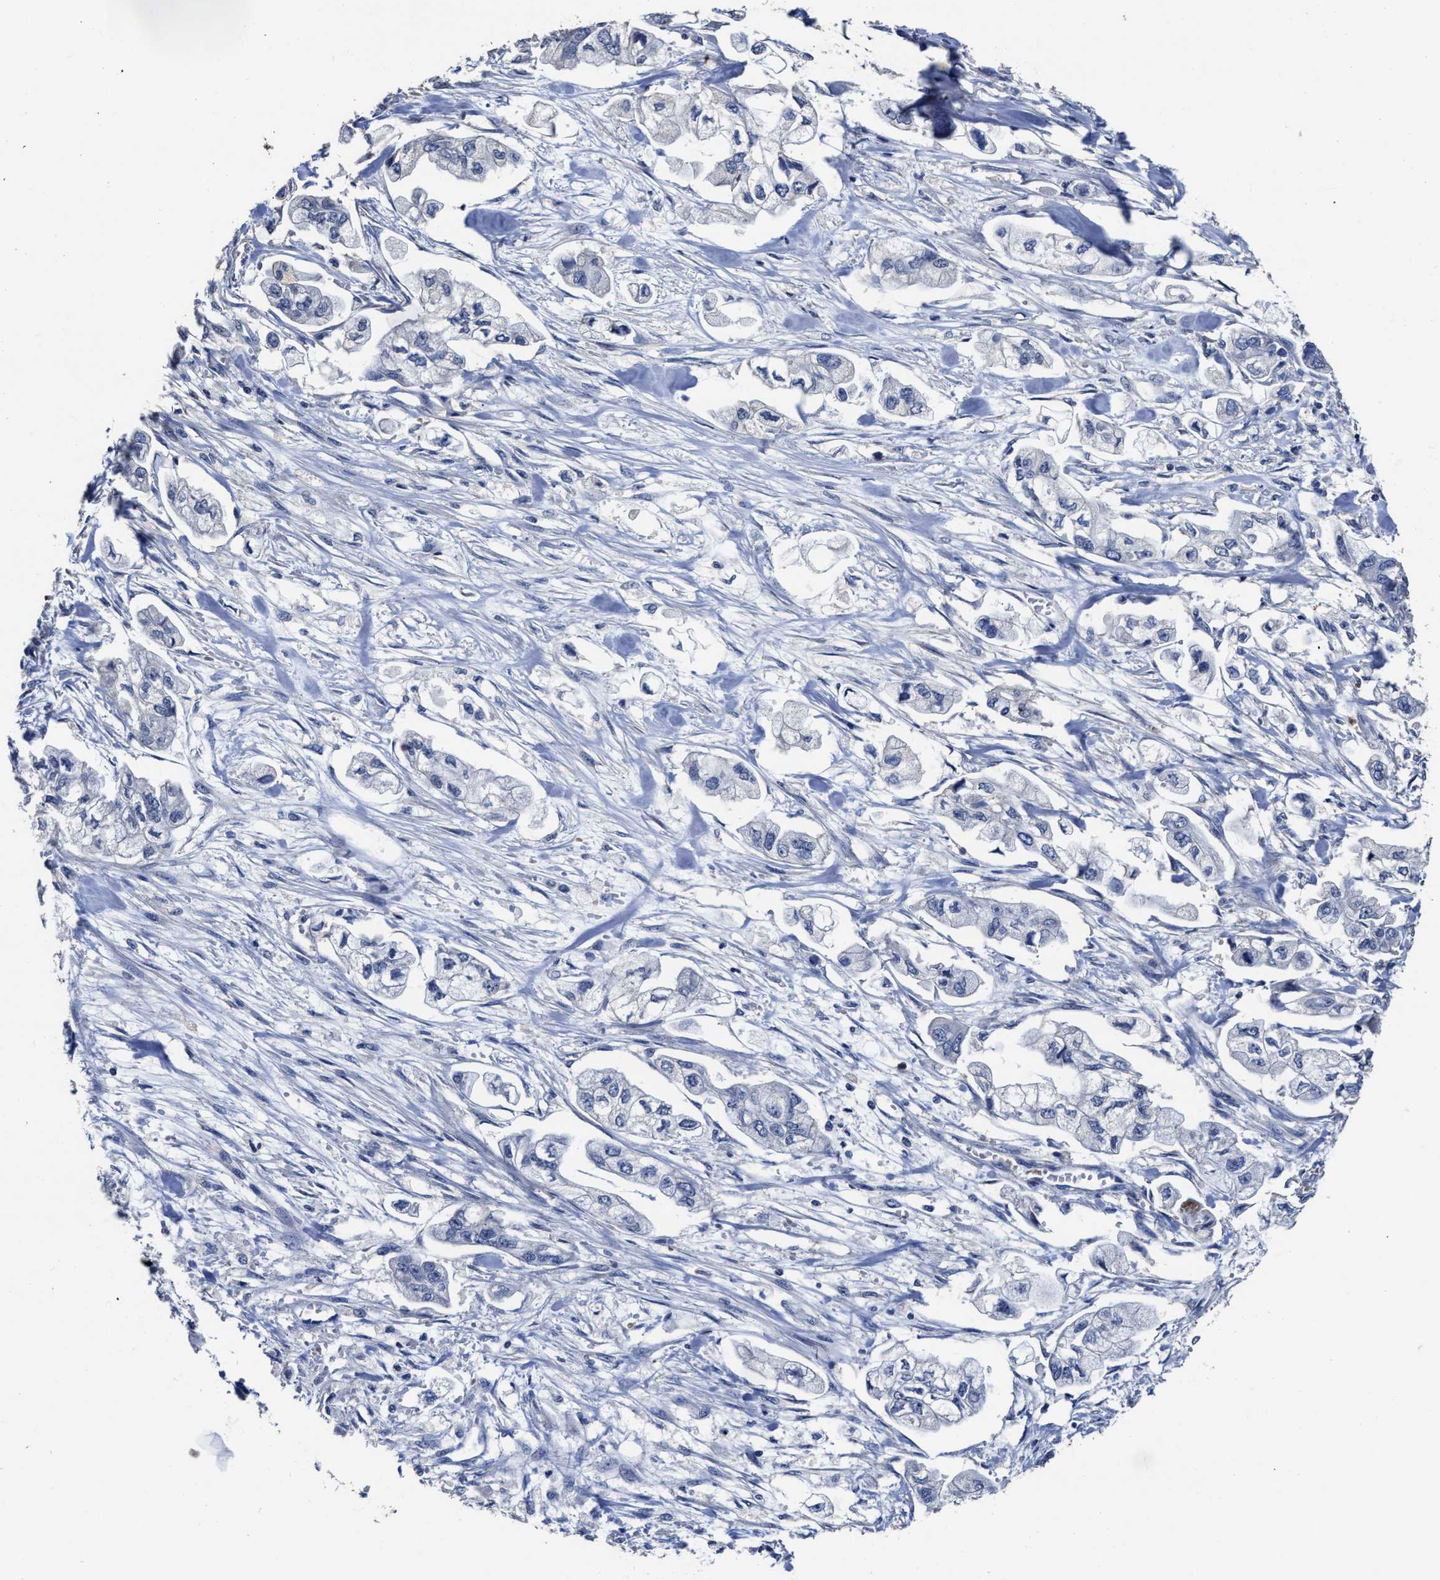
{"staining": {"intensity": "negative", "quantity": "none", "location": "none"}, "tissue": "stomach cancer", "cell_type": "Tumor cells", "image_type": "cancer", "snomed": [{"axis": "morphology", "description": "Normal tissue, NOS"}, {"axis": "morphology", "description": "Adenocarcinoma, NOS"}, {"axis": "topography", "description": "Stomach"}], "caption": "An immunohistochemistry photomicrograph of stomach cancer (adenocarcinoma) is shown. There is no staining in tumor cells of stomach cancer (adenocarcinoma).", "gene": "ZFAT", "patient": {"sex": "male", "age": 62}}